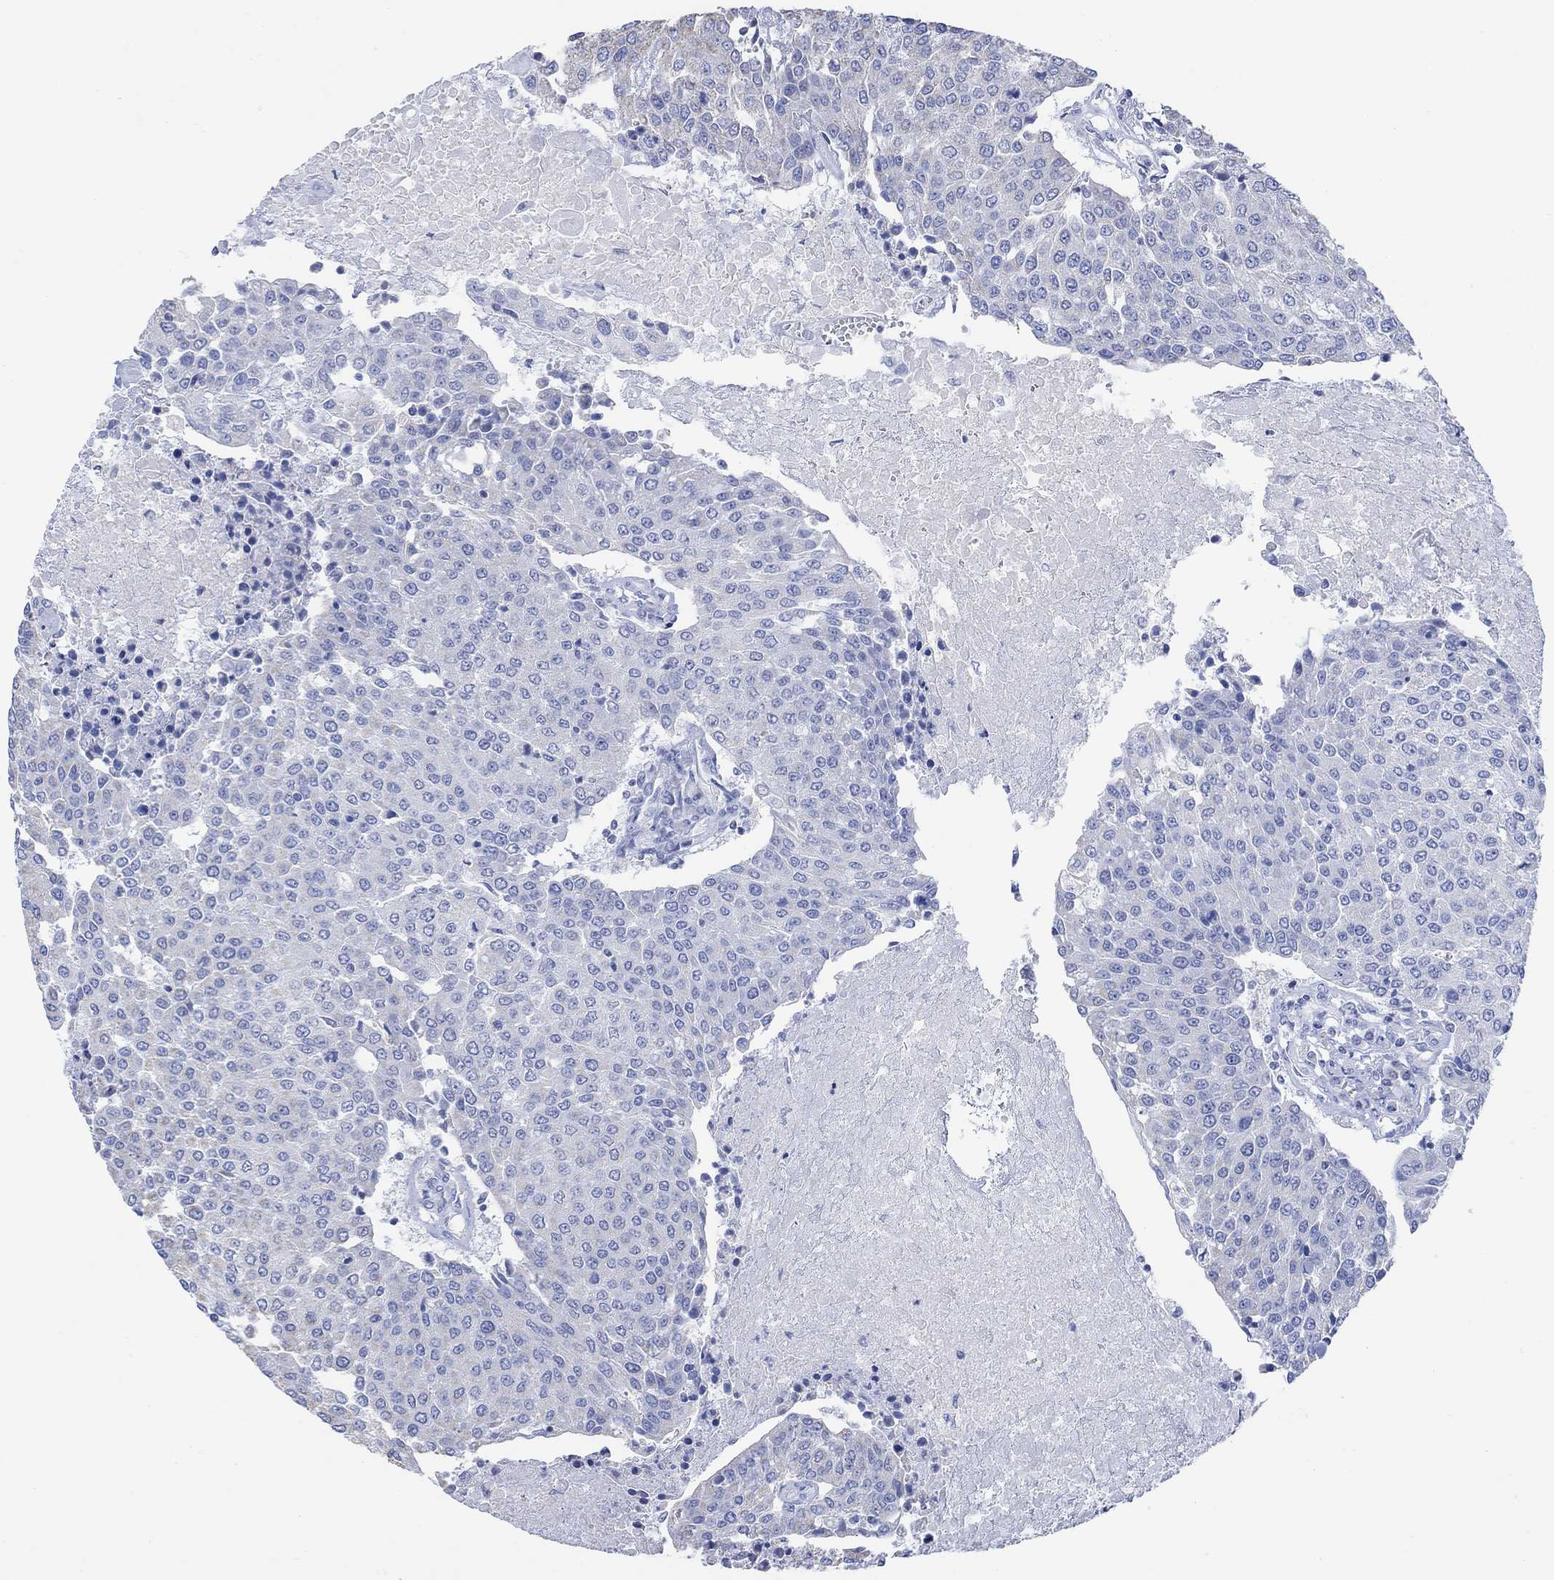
{"staining": {"intensity": "negative", "quantity": "none", "location": "none"}, "tissue": "urothelial cancer", "cell_type": "Tumor cells", "image_type": "cancer", "snomed": [{"axis": "morphology", "description": "Urothelial carcinoma, High grade"}, {"axis": "topography", "description": "Urinary bladder"}], "caption": "Immunohistochemistry histopathology image of urothelial cancer stained for a protein (brown), which demonstrates no positivity in tumor cells.", "gene": "SYT12", "patient": {"sex": "female", "age": 85}}